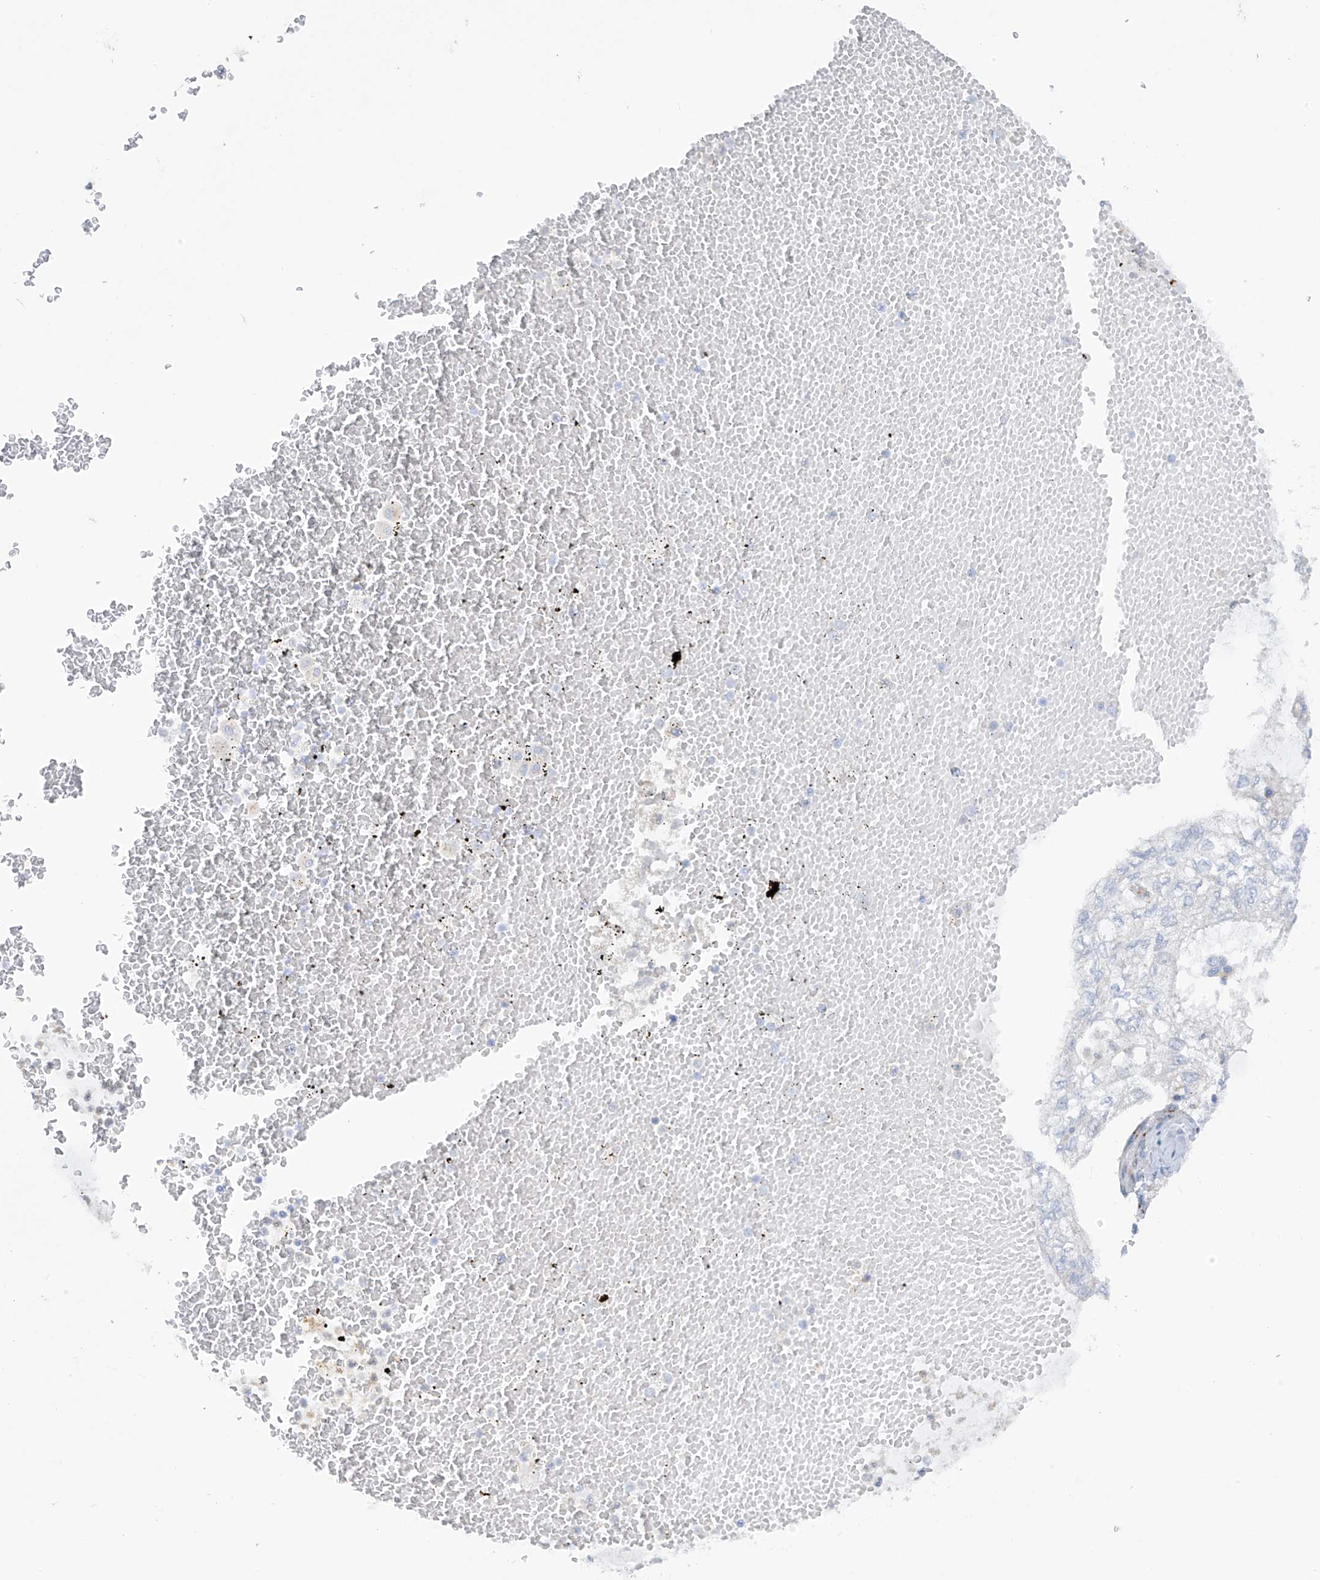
{"staining": {"intensity": "negative", "quantity": "none", "location": "none"}, "tissue": "lung cancer", "cell_type": "Tumor cells", "image_type": "cancer", "snomed": [{"axis": "morphology", "description": "Adenocarcinoma, NOS"}, {"axis": "topography", "description": "Lung"}], "caption": "Immunohistochemistry (IHC) histopathology image of human lung adenocarcinoma stained for a protein (brown), which reveals no expression in tumor cells.", "gene": "TRMT2B", "patient": {"sex": "female", "age": 70}}